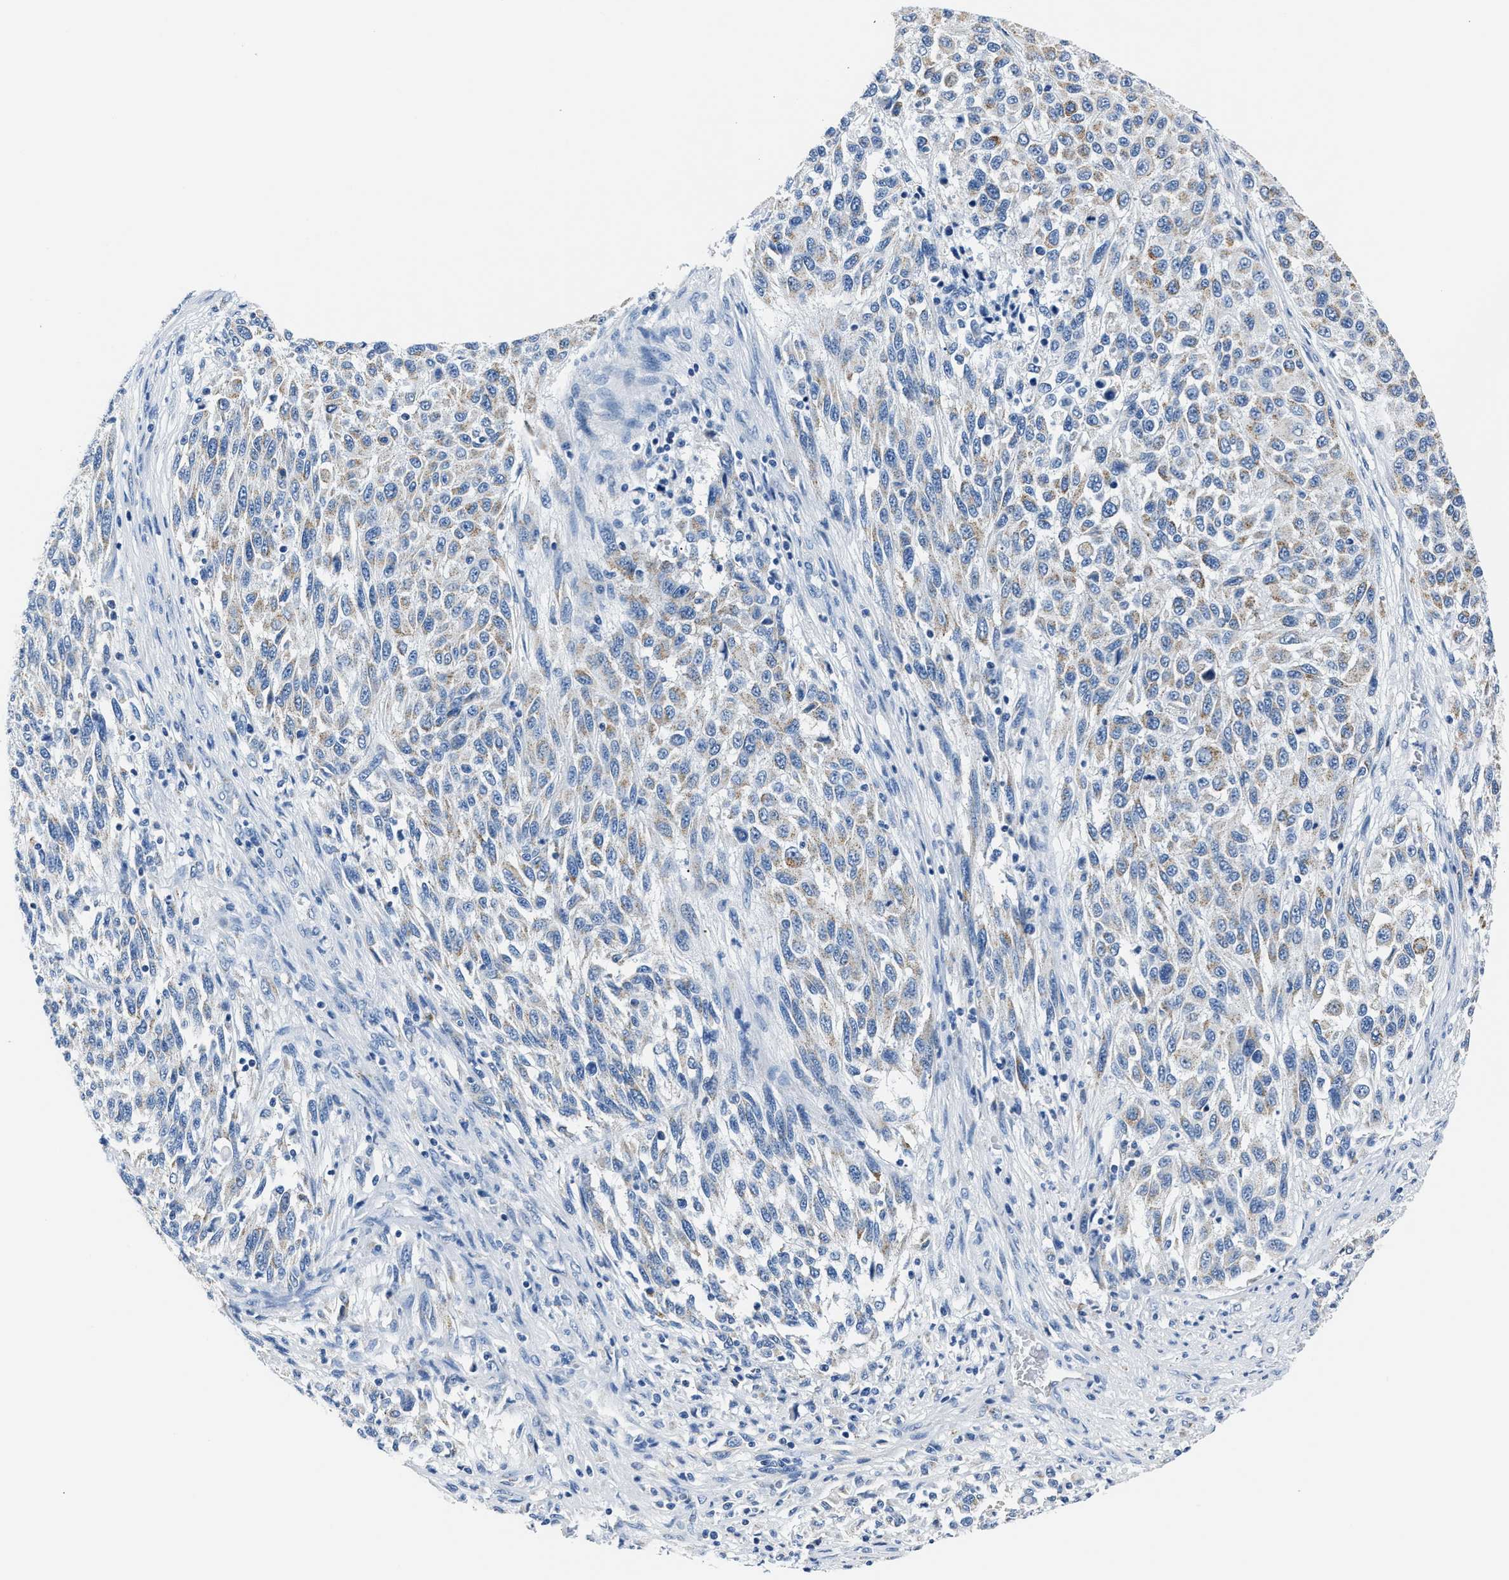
{"staining": {"intensity": "weak", "quantity": "<25%", "location": "cytoplasmic/membranous"}, "tissue": "melanoma", "cell_type": "Tumor cells", "image_type": "cancer", "snomed": [{"axis": "morphology", "description": "Malignant melanoma, Metastatic site"}, {"axis": "topography", "description": "Lymph node"}], "caption": "This is an IHC histopathology image of human malignant melanoma (metastatic site). There is no staining in tumor cells.", "gene": "AMACR", "patient": {"sex": "male", "age": 61}}